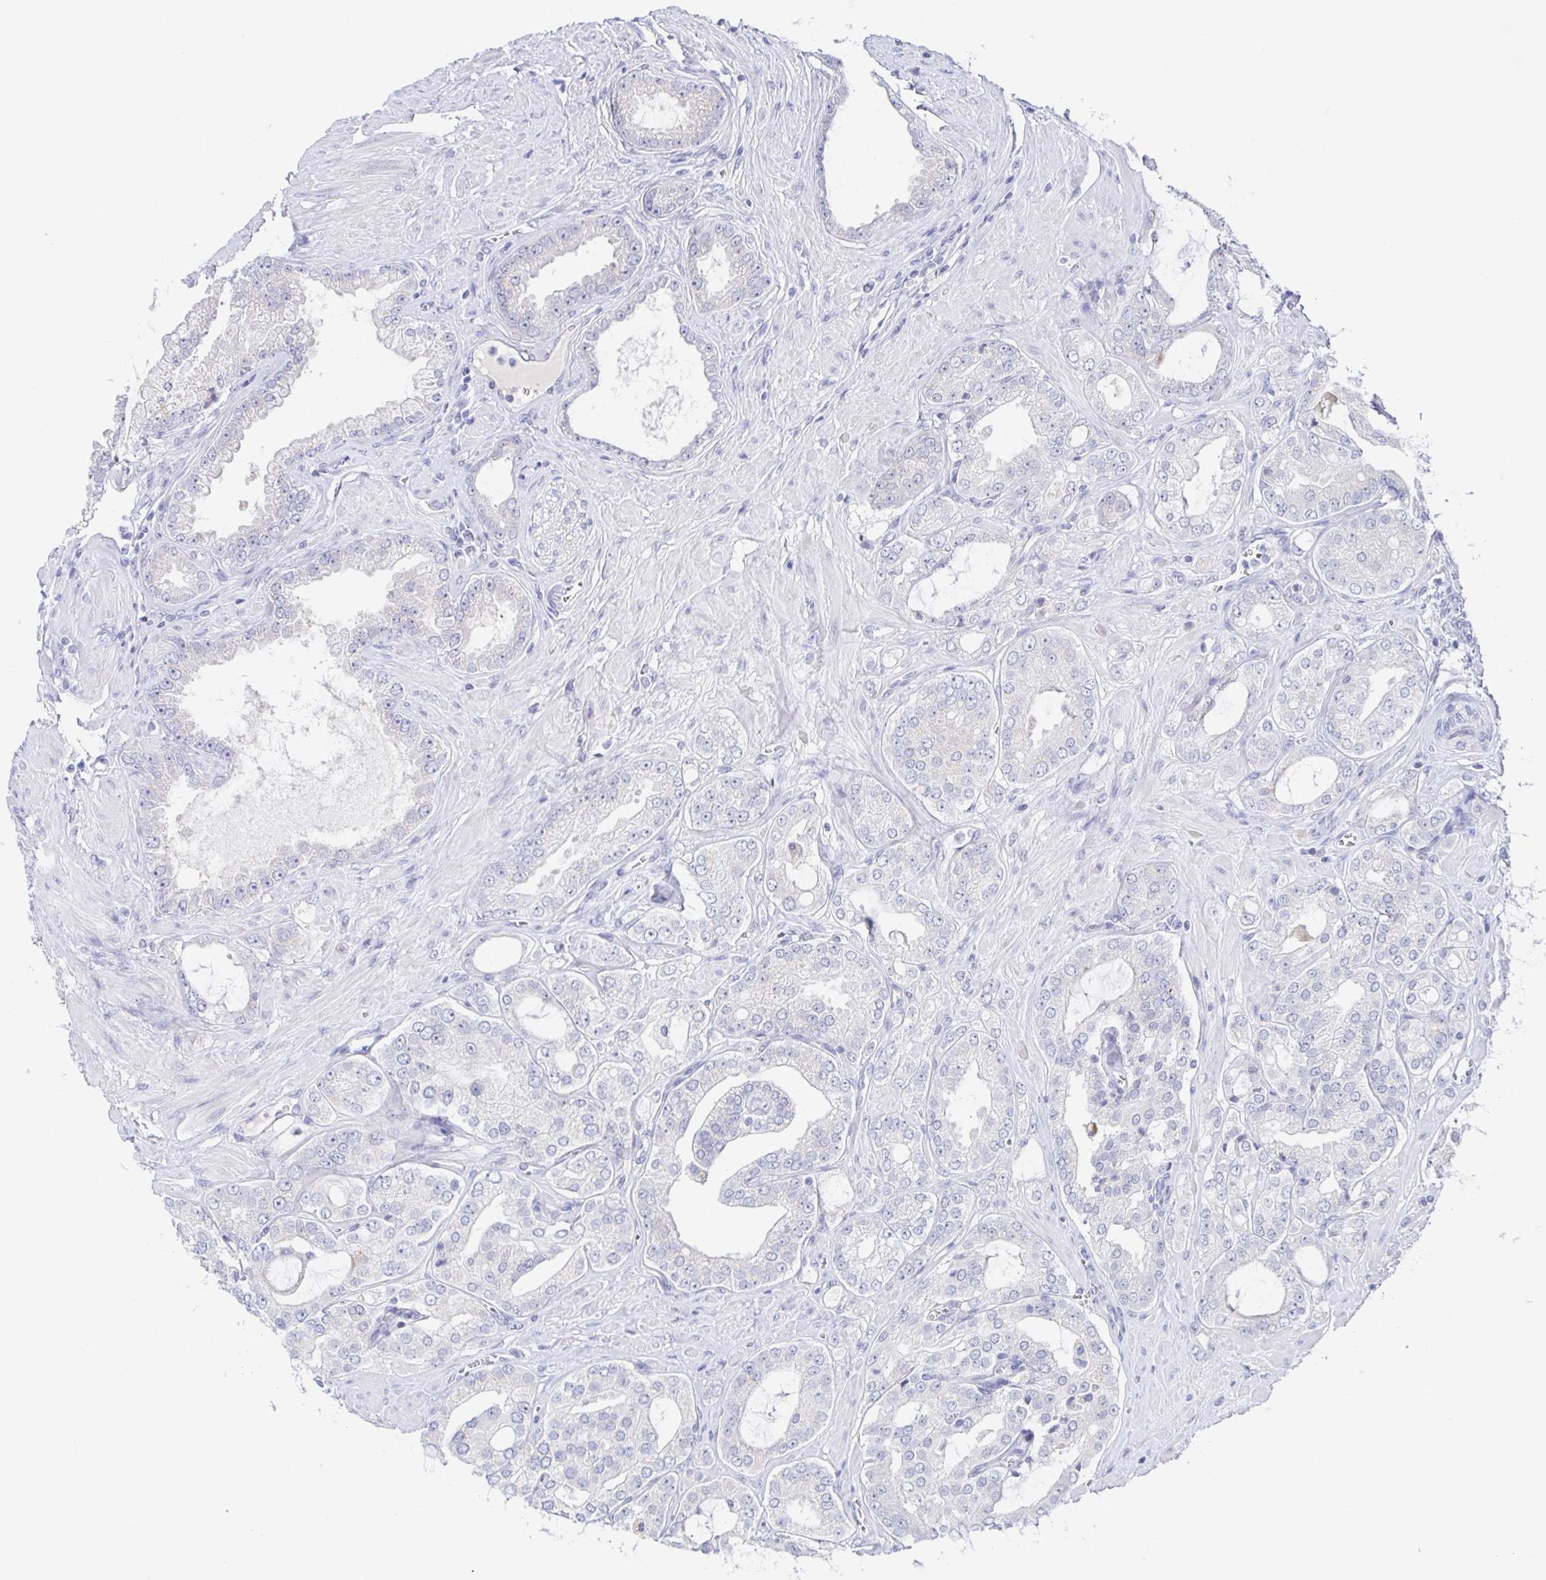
{"staining": {"intensity": "weak", "quantity": "<25%", "location": "cytoplasmic/membranous"}, "tissue": "prostate cancer", "cell_type": "Tumor cells", "image_type": "cancer", "snomed": [{"axis": "morphology", "description": "Adenocarcinoma, High grade"}, {"axis": "topography", "description": "Prostate"}], "caption": "Immunohistochemistry (IHC) of prostate cancer shows no staining in tumor cells. The staining was performed using DAB (3,3'-diaminobenzidine) to visualize the protein expression in brown, while the nuclei were stained in blue with hematoxylin (Magnification: 20x).", "gene": "SIAH3", "patient": {"sex": "male", "age": 66}}